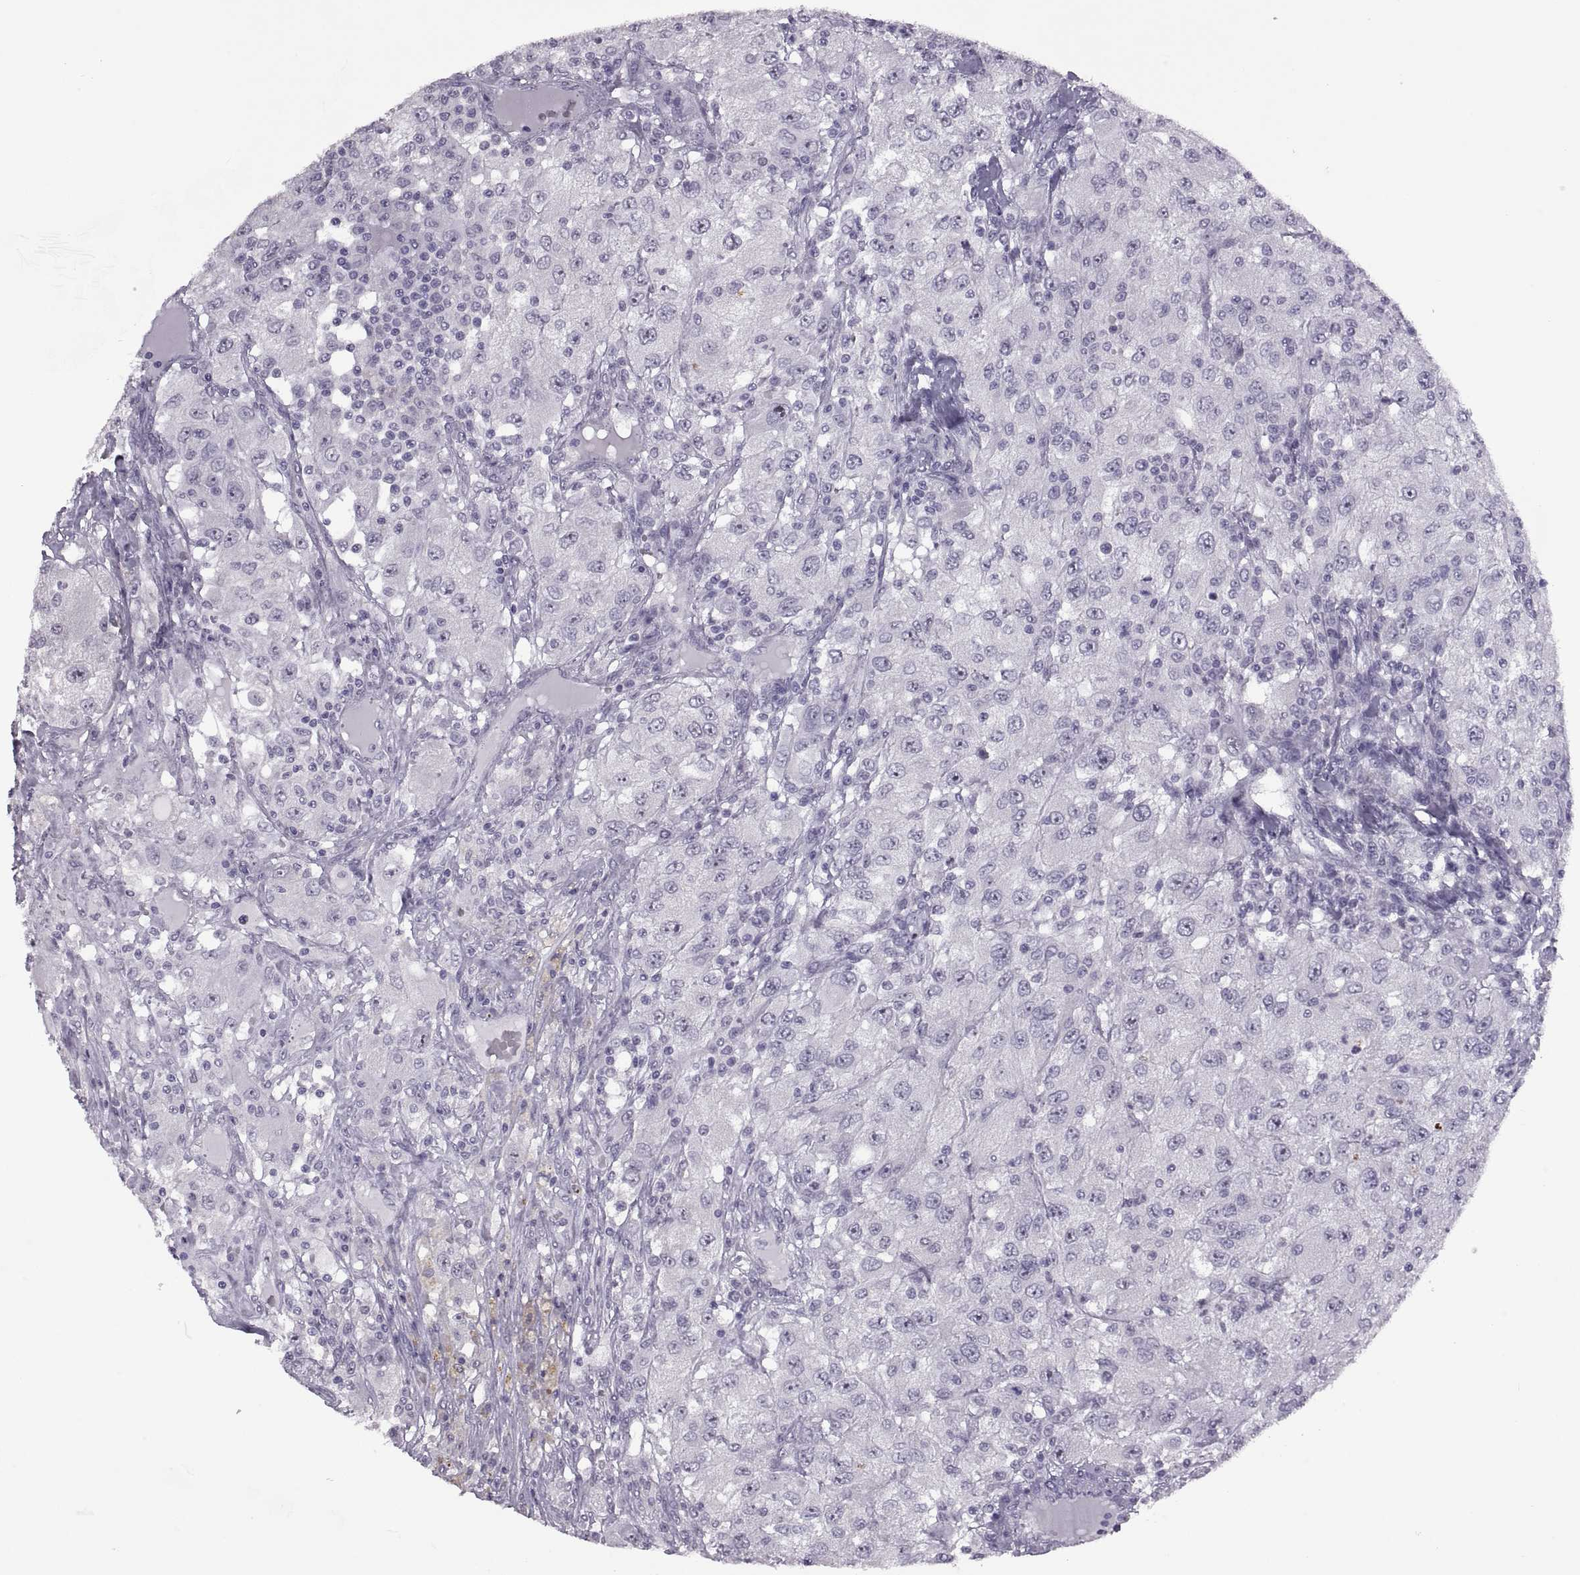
{"staining": {"intensity": "negative", "quantity": "none", "location": "none"}, "tissue": "renal cancer", "cell_type": "Tumor cells", "image_type": "cancer", "snomed": [{"axis": "morphology", "description": "Adenocarcinoma, NOS"}, {"axis": "topography", "description": "Kidney"}], "caption": "An IHC photomicrograph of renal adenocarcinoma is shown. There is no staining in tumor cells of renal adenocarcinoma.", "gene": "ASIC2", "patient": {"sex": "female", "age": 67}}